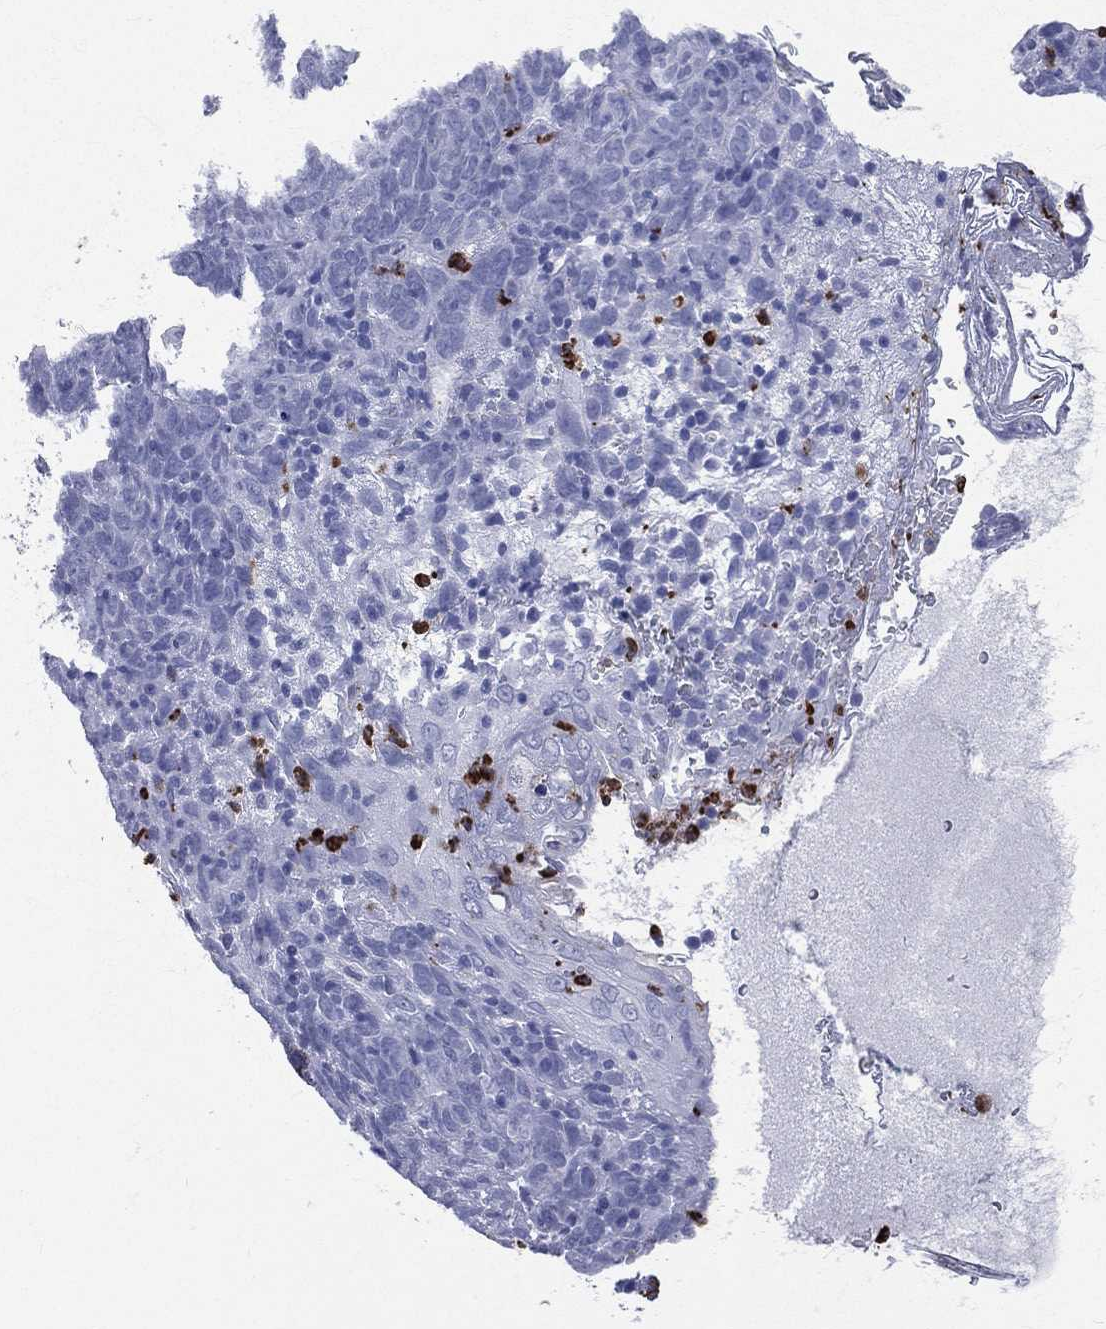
{"staining": {"intensity": "negative", "quantity": "none", "location": "none"}, "tissue": "skin cancer", "cell_type": "Tumor cells", "image_type": "cancer", "snomed": [{"axis": "morphology", "description": "Squamous cell carcinoma, NOS"}, {"axis": "topography", "description": "Skin"}, {"axis": "topography", "description": "Anal"}], "caption": "The micrograph displays no staining of tumor cells in skin squamous cell carcinoma.", "gene": "PGLYRP1", "patient": {"sex": "female", "age": 51}}